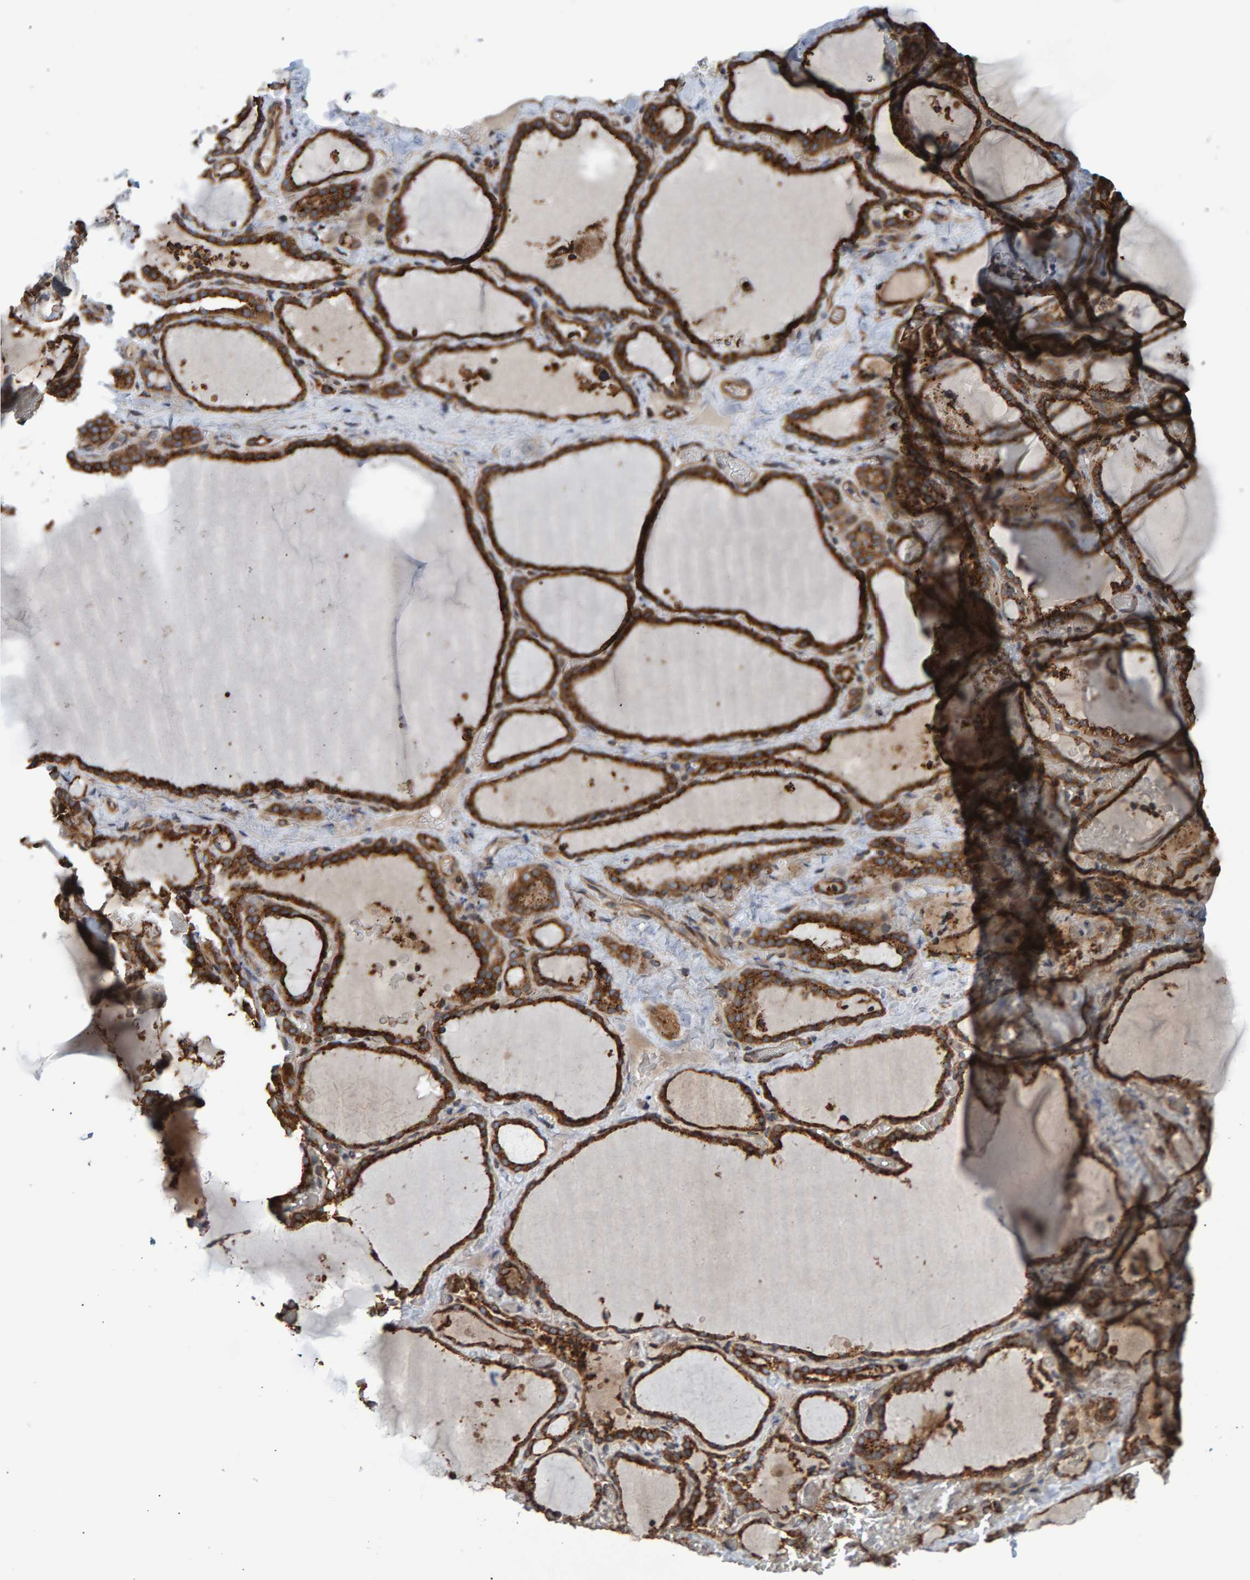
{"staining": {"intensity": "strong", "quantity": ">75%", "location": "cytoplasmic/membranous"}, "tissue": "thyroid gland", "cell_type": "Glandular cells", "image_type": "normal", "snomed": [{"axis": "morphology", "description": "Normal tissue, NOS"}, {"axis": "topography", "description": "Thyroid gland"}], "caption": "Brown immunohistochemical staining in unremarkable thyroid gland demonstrates strong cytoplasmic/membranous staining in approximately >75% of glandular cells.", "gene": "FAM117A", "patient": {"sex": "female", "age": 22}}